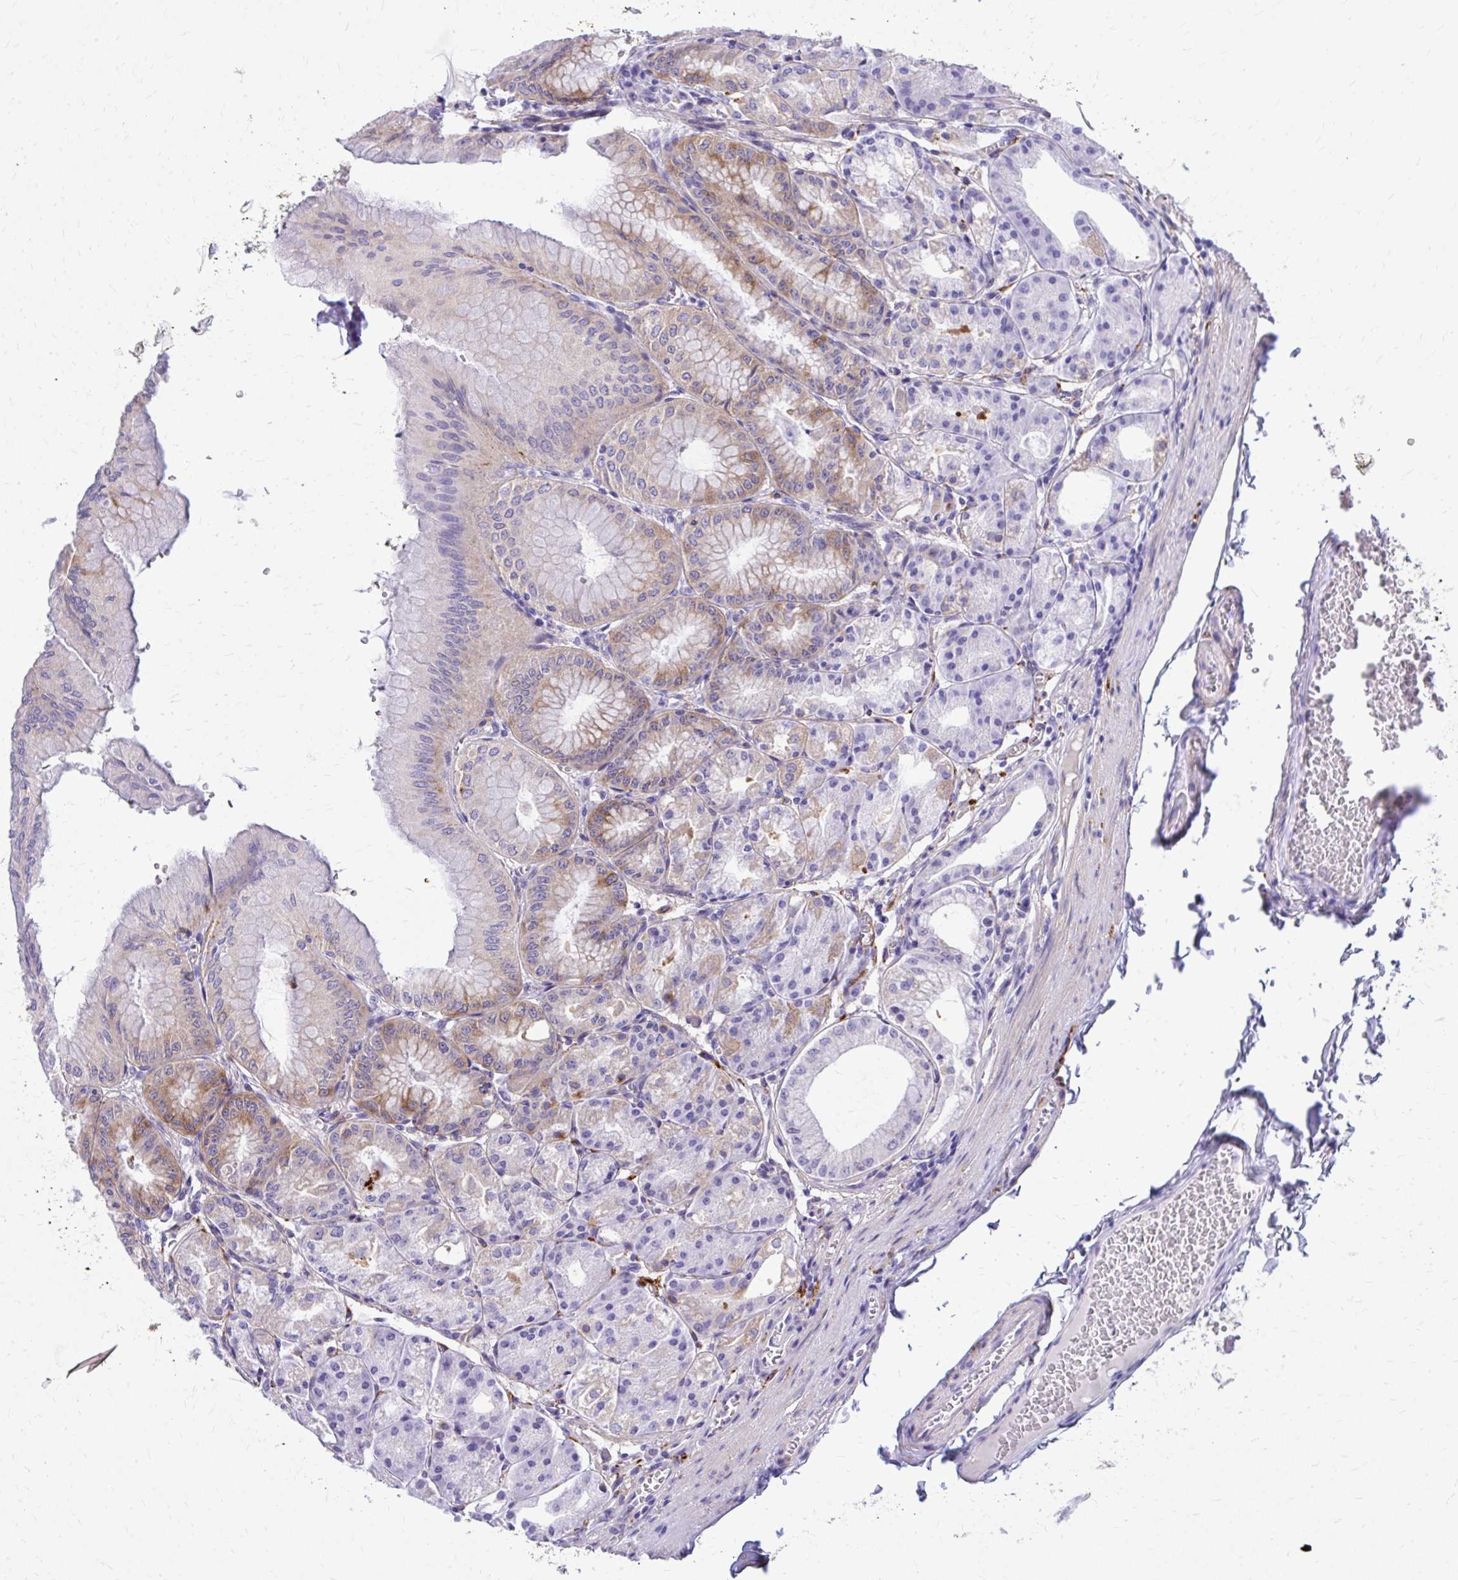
{"staining": {"intensity": "strong", "quantity": "25%-75%", "location": "cytoplasmic/membranous"}, "tissue": "stomach", "cell_type": "Glandular cells", "image_type": "normal", "snomed": [{"axis": "morphology", "description": "Normal tissue, NOS"}, {"axis": "topography", "description": "Stomach, lower"}], "caption": "Stomach stained with immunohistochemistry (IHC) shows strong cytoplasmic/membranous staining in approximately 25%-75% of glandular cells.", "gene": "EPB41L1", "patient": {"sex": "male", "age": 71}}